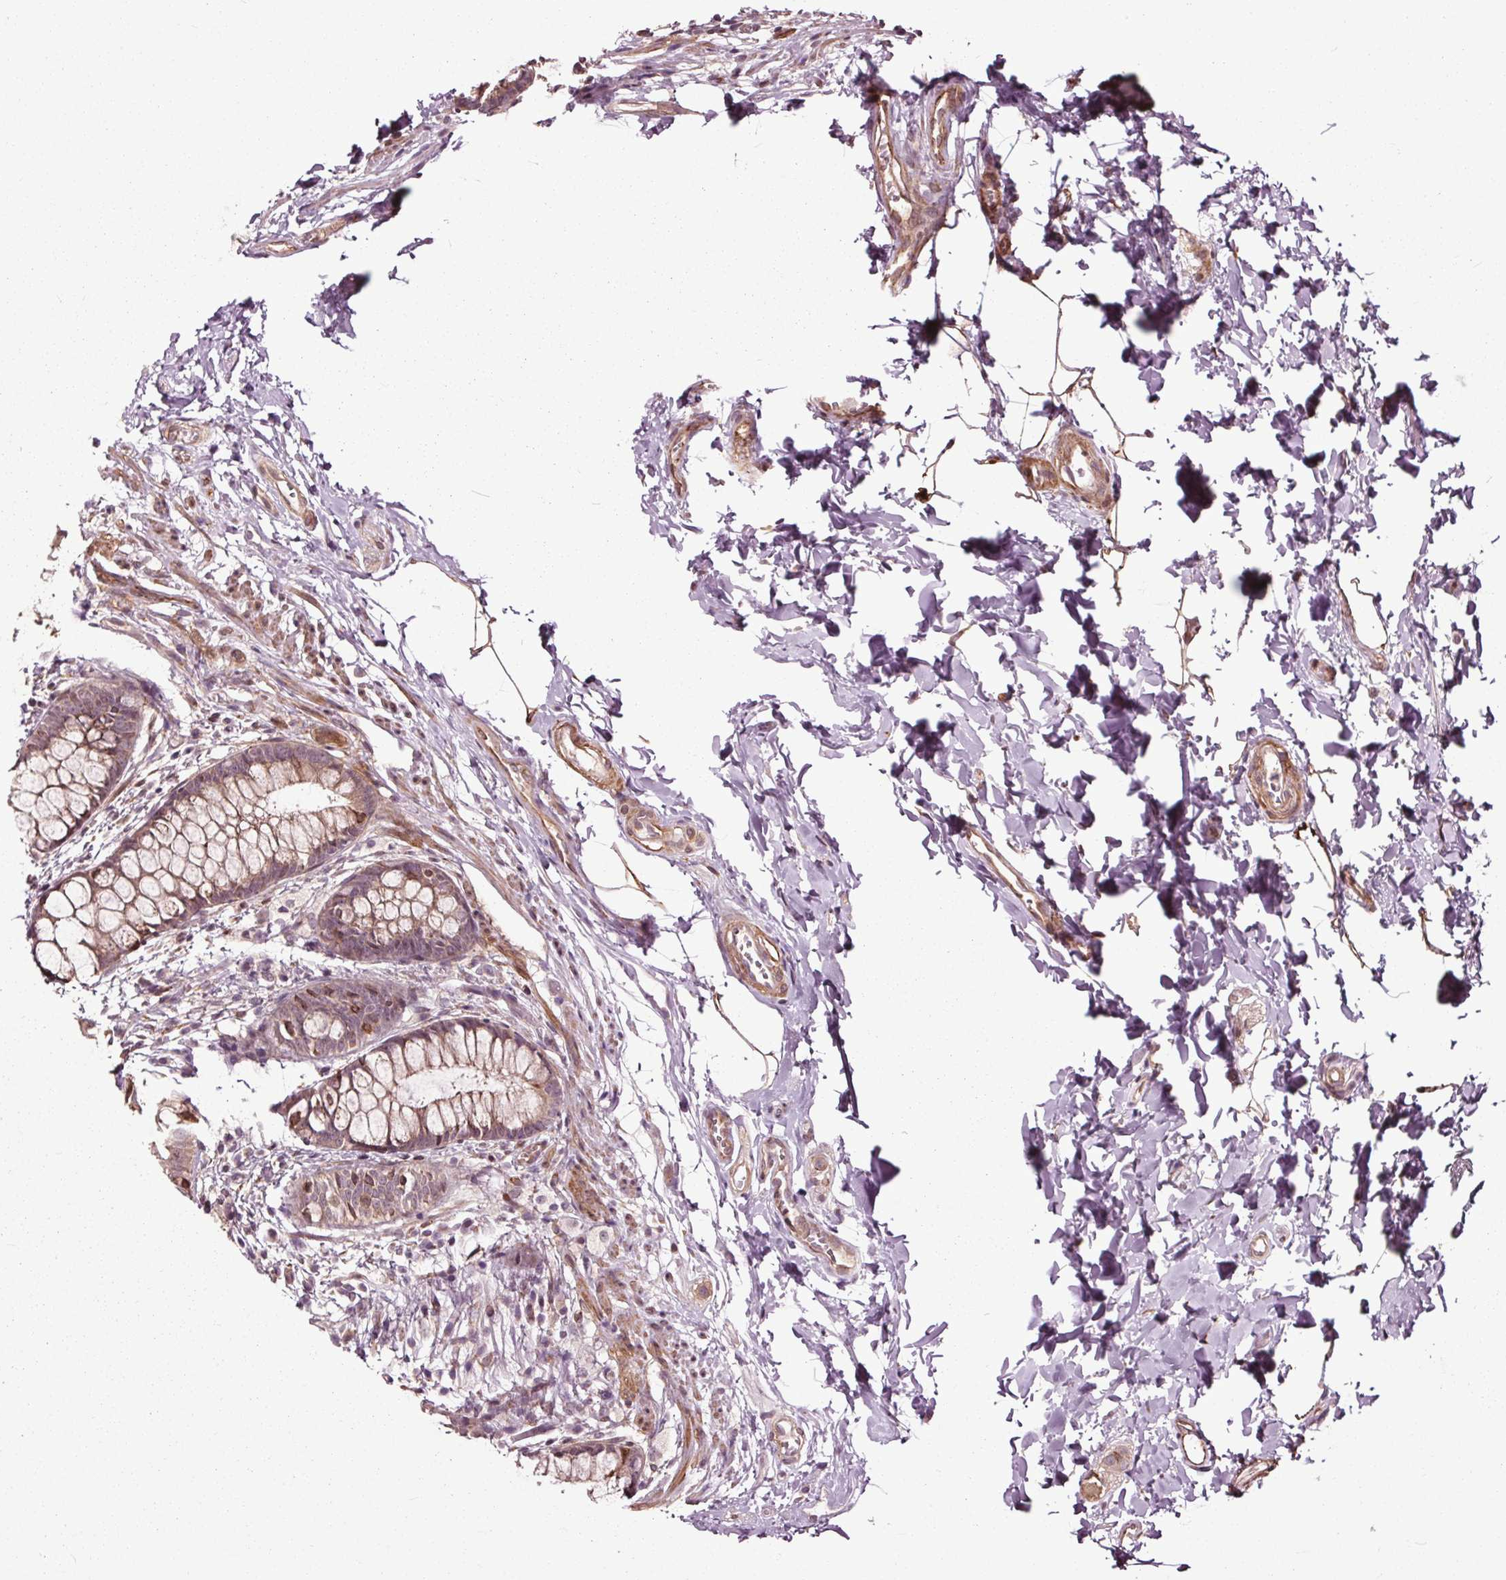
{"staining": {"intensity": "moderate", "quantity": ">75%", "location": "cytoplasmic/membranous"}, "tissue": "rectum", "cell_type": "Glandular cells", "image_type": "normal", "snomed": [{"axis": "morphology", "description": "Normal tissue, NOS"}, {"axis": "topography", "description": "Rectum"}], "caption": "Immunohistochemical staining of unremarkable rectum shows medium levels of moderate cytoplasmic/membranous staining in approximately >75% of glandular cells. (Brightfield microscopy of DAB IHC at high magnification).", "gene": "HAUS5", "patient": {"sex": "female", "age": 62}}